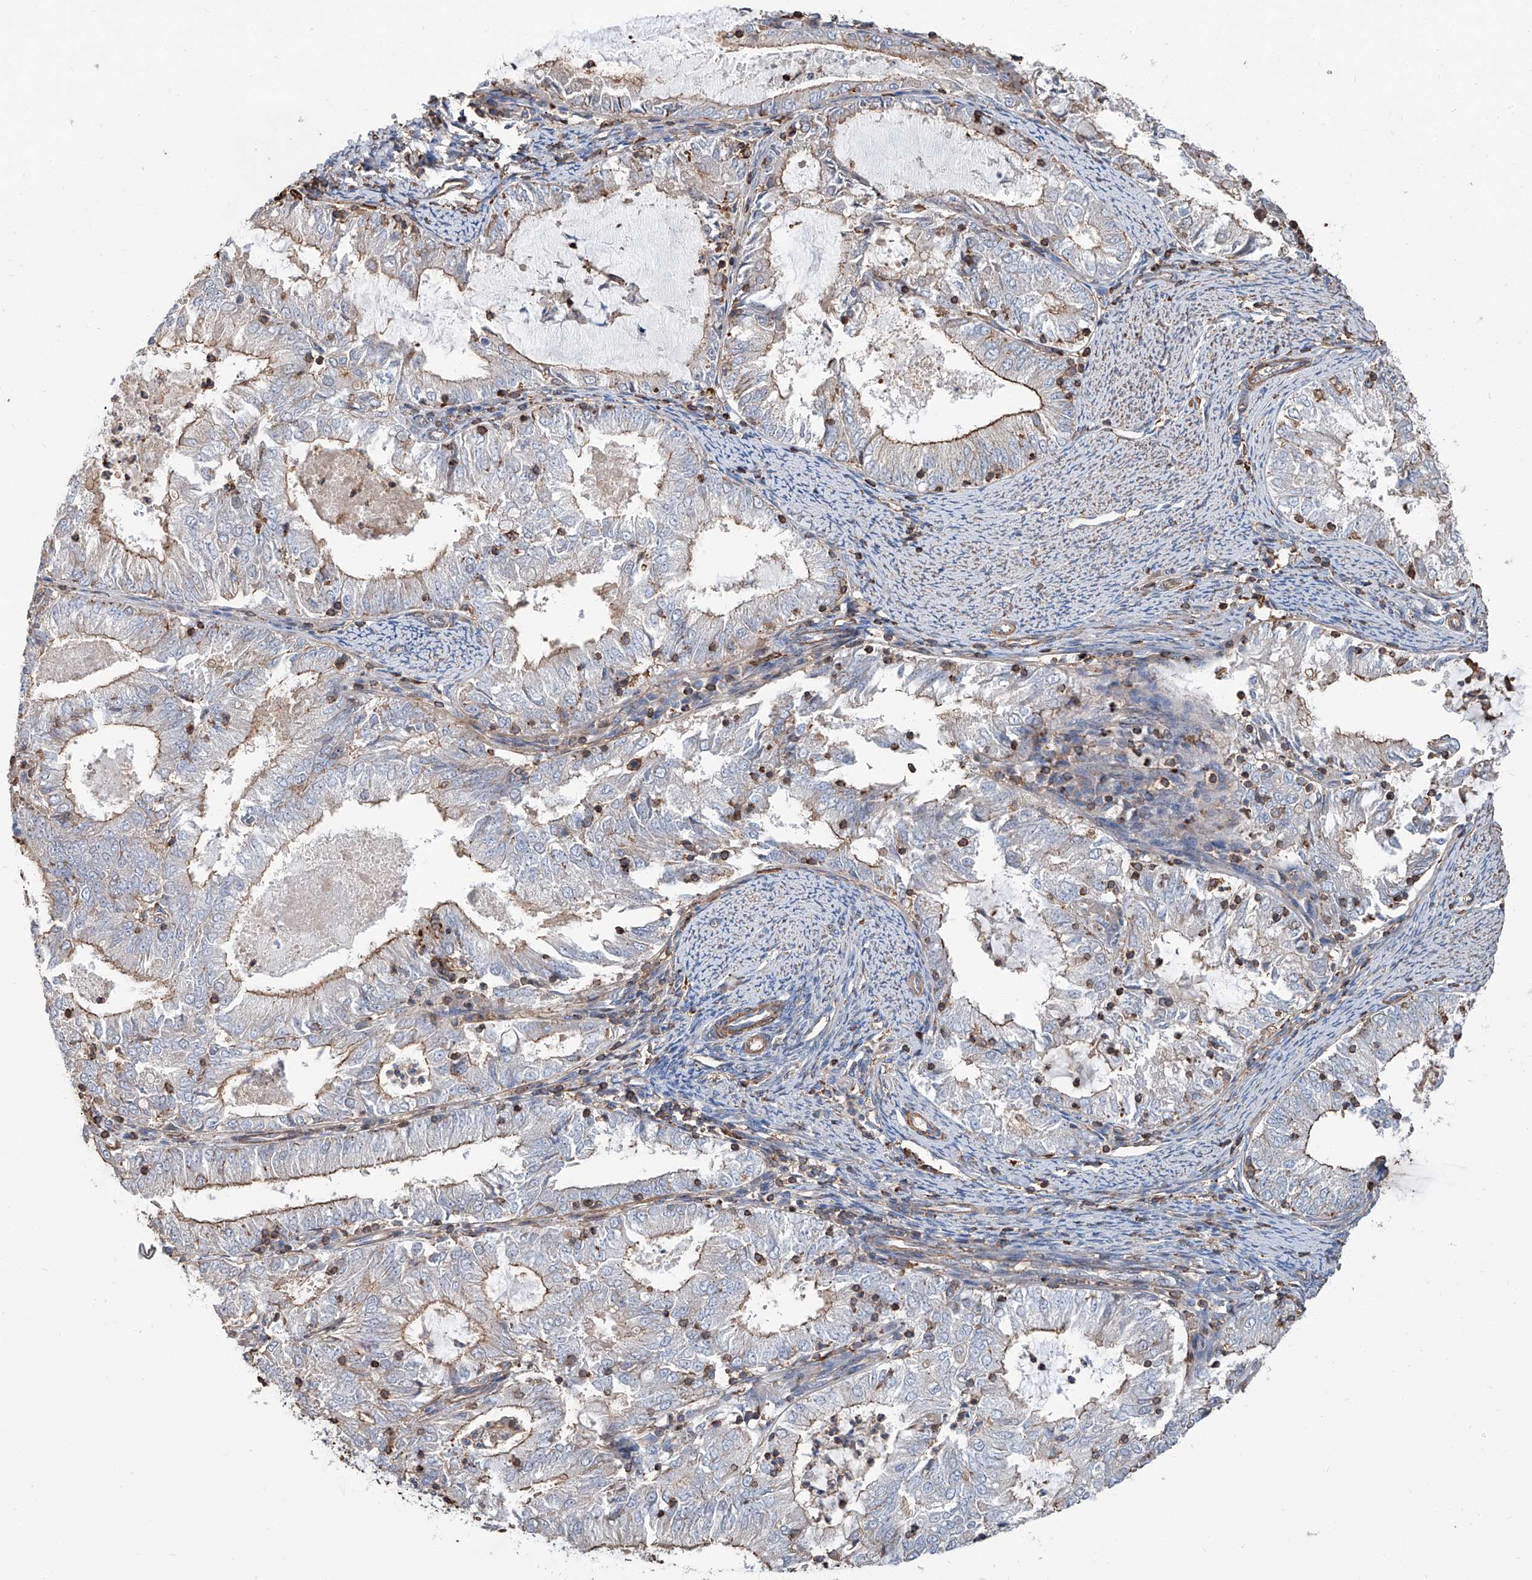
{"staining": {"intensity": "weak", "quantity": "<25%", "location": "cytoplasmic/membranous"}, "tissue": "endometrial cancer", "cell_type": "Tumor cells", "image_type": "cancer", "snomed": [{"axis": "morphology", "description": "Adenocarcinoma, NOS"}, {"axis": "topography", "description": "Endometrium"}], "caption": "Tumor cells are negative for protein expression in human endometrial adenocarcinoma.", "gene": "PIEZO2", "patient": {"sex": "female", "age": 57}}